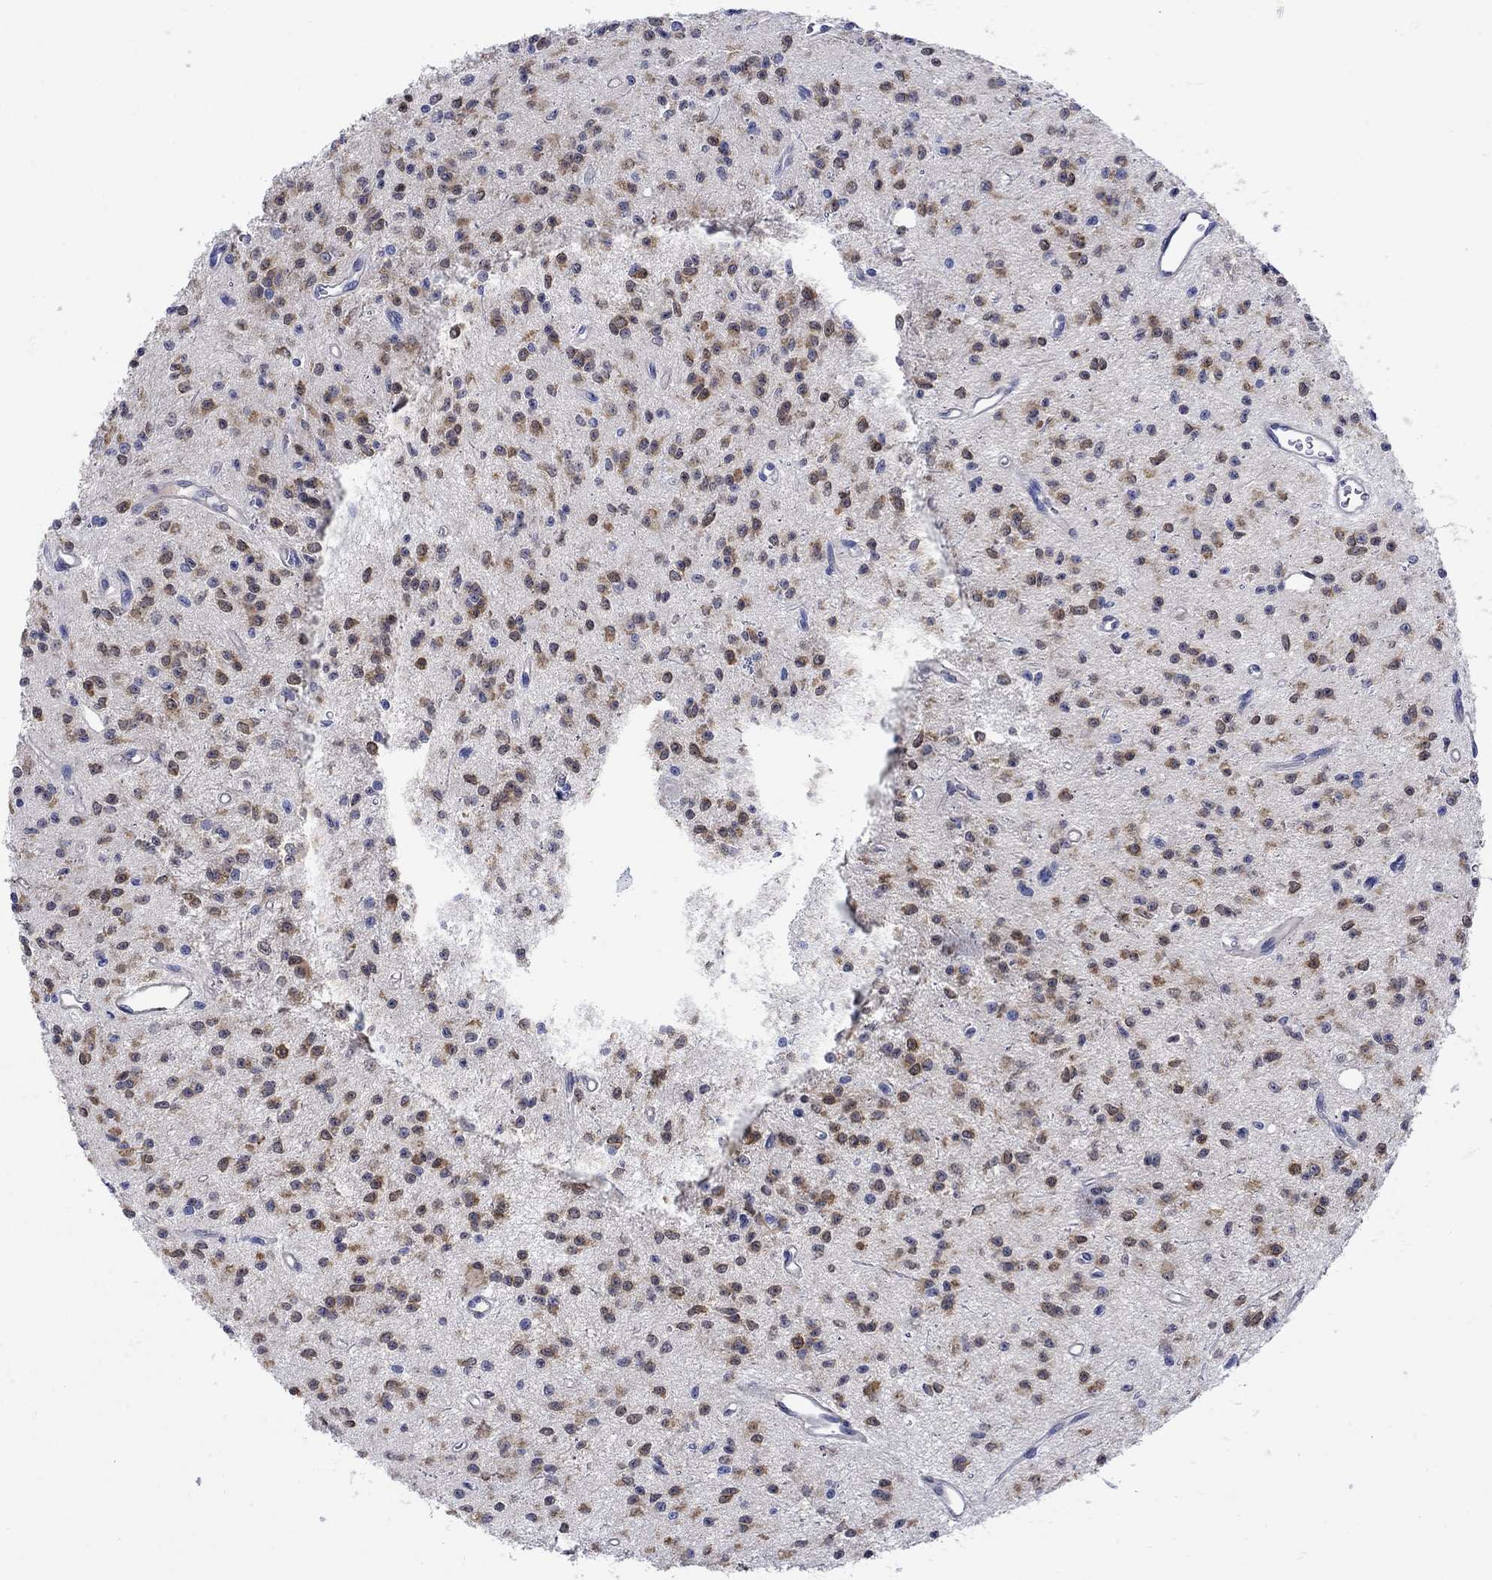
{"staining": {"intensity": "strong", "quantity": "25%-75%", "location": "cytoplasmic/membranous"}, "tissue": "glioma", "cell_type": "Tumor cells", "image_type": "cancer", "snomed": [{"axis": "morphology", "description": "Glioma, malignant, Low grade"}, {"axis": "topography", "description": "Brain"}], "caption": "Immunohistochemistry of malignant glioma (low-grade) exhibits high levels of strong cytoplasmic/membranous staining in approximately 25%-75% of tumor cells. (IHC, brightfield microscopy, high magnification).", "gene": "MSI1", "patient": {"sex": "female", "age": 45}}